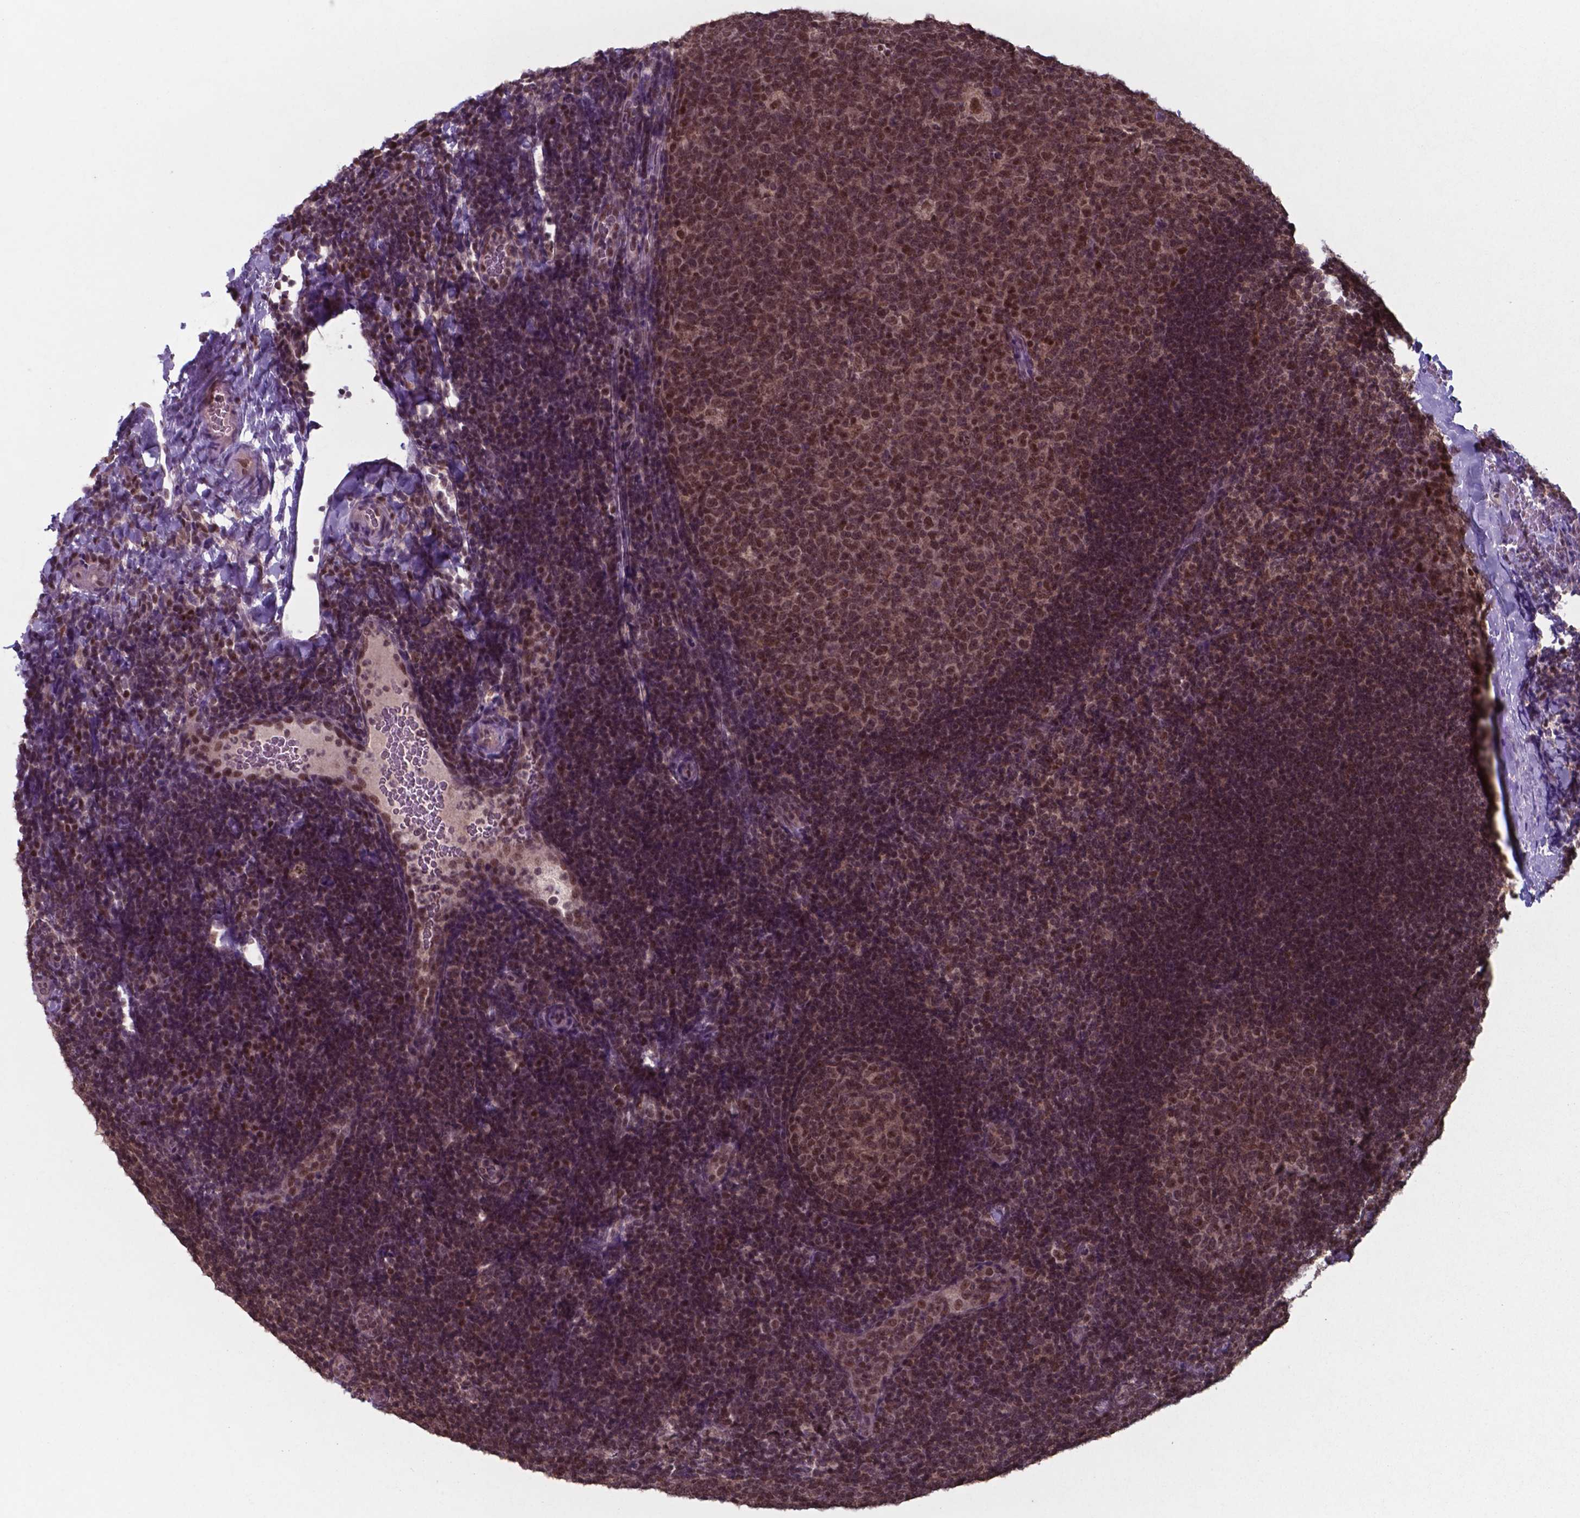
{"staining": {"intensity": "moderate", "quantity": ">75%", "location": "nuclear"}, "tissue": "tonsil", "cell_type": "Germinal center cells", "image_type": "normal", "snomed": [{"axis": "morphology", "description": "Normal tissue, NOS"}, {"axis": "topography", "description": "Tonsil"}], "caption": "A high-resolution image shows immunohistochemistry (IHC) staining of unremarkable tonsil, which reveals moderate nuclear positivity in about >75% of germinal center cells.", "gene": "UBA1", "patient": {"sex": "male", "age": 17}}